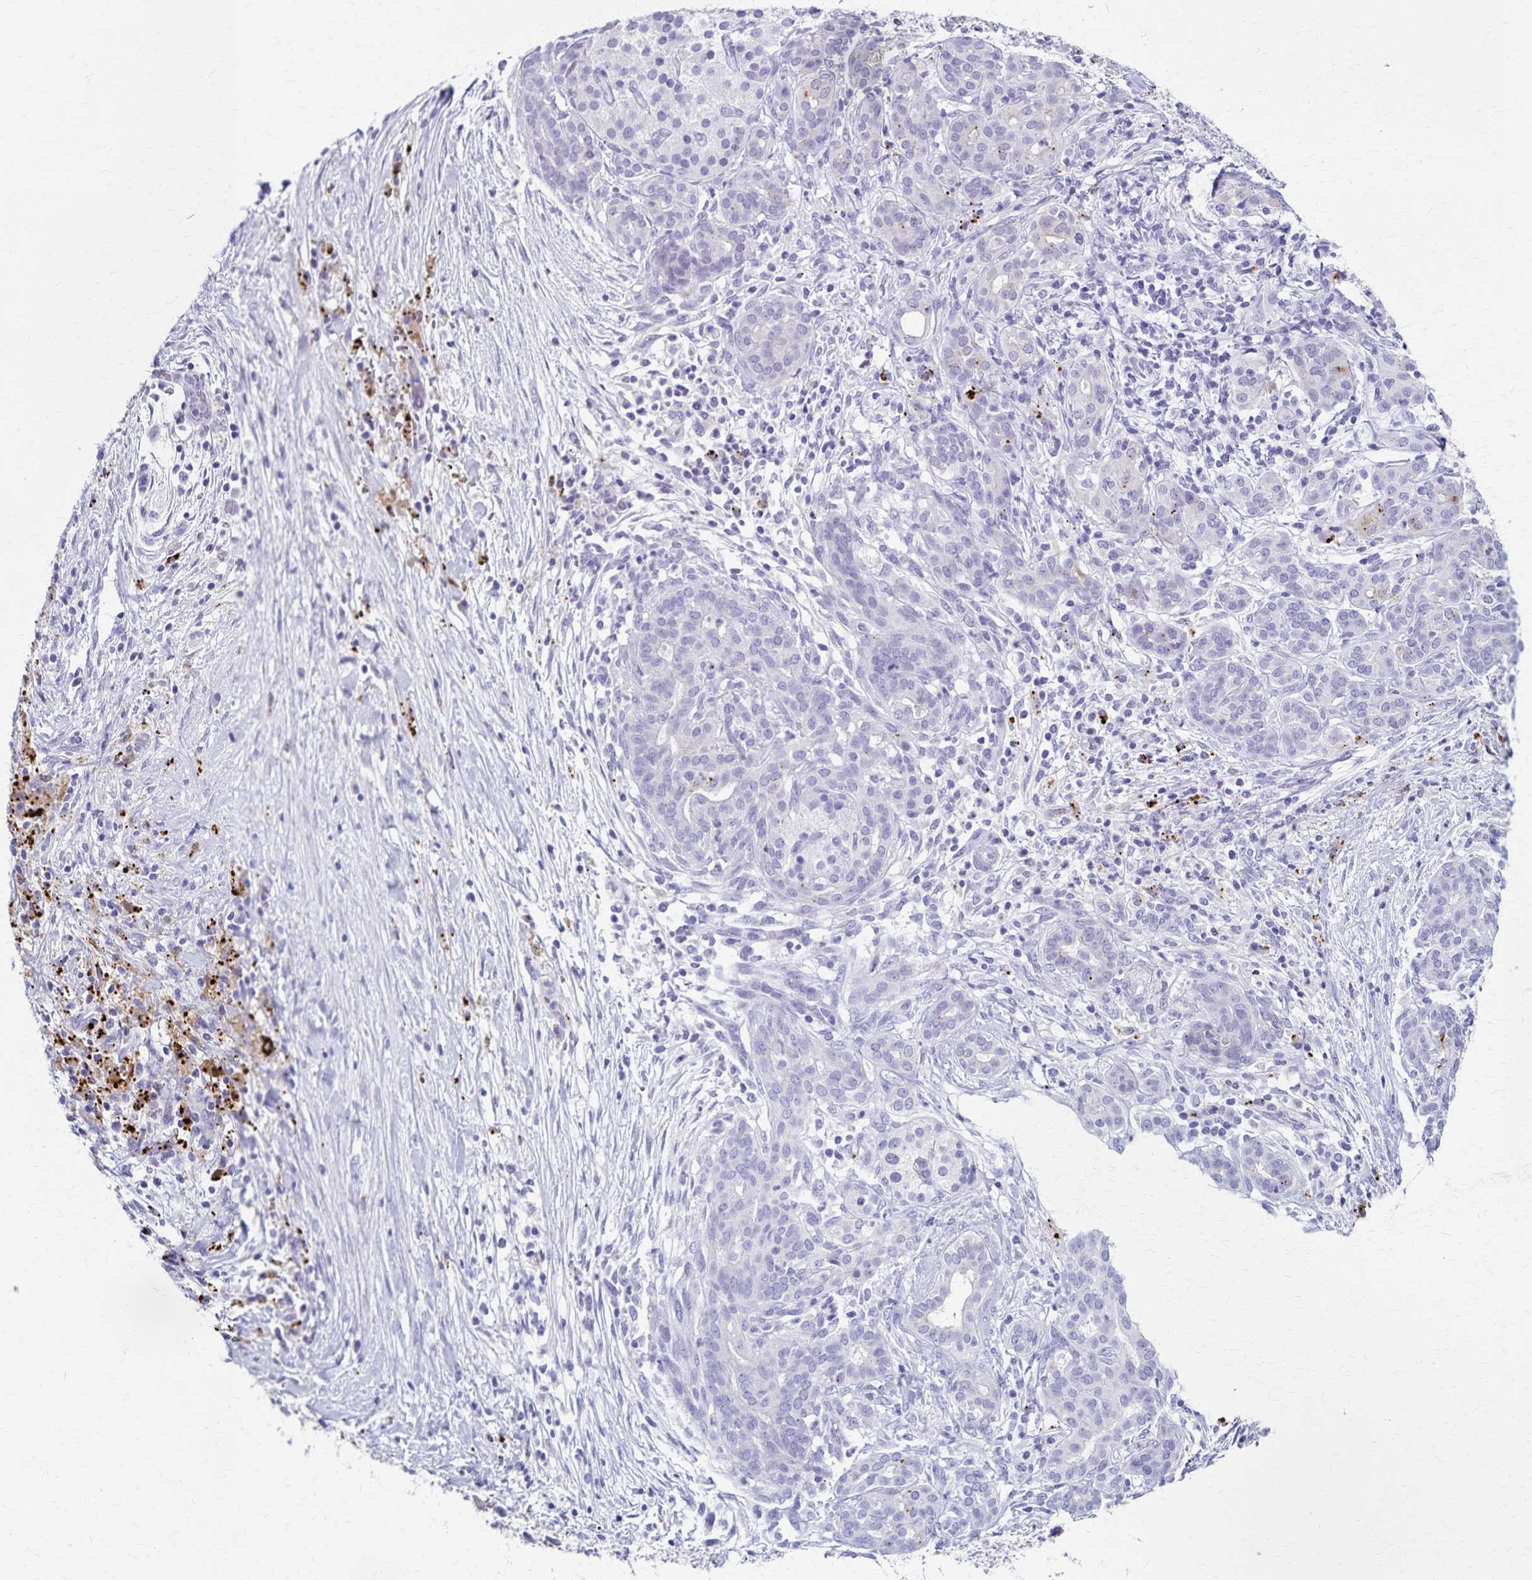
{"staining": {"intensity": "negative", "quantity": "none", "location": "none"}, "tissue": "pancreatic cancer", "cell_type": "Tumor cells", "image_type": "cancer", "snomed": [{"axis": "morphology", "description": "Adenocarcinoma, NOS"}, {"axis": "topography", "description": "Pancreas"}], "caption": "Immunohistochemical staining of human pancreatic cancer displays no significant positivity in tumor cells. (Brightfield microscopy of DAB (3,3'-diaminobenzidine) immunohistochemistry (IHC) at high magnification).", "gene": "TMEM60", "patient": {"sex": "male", "age": 44}}